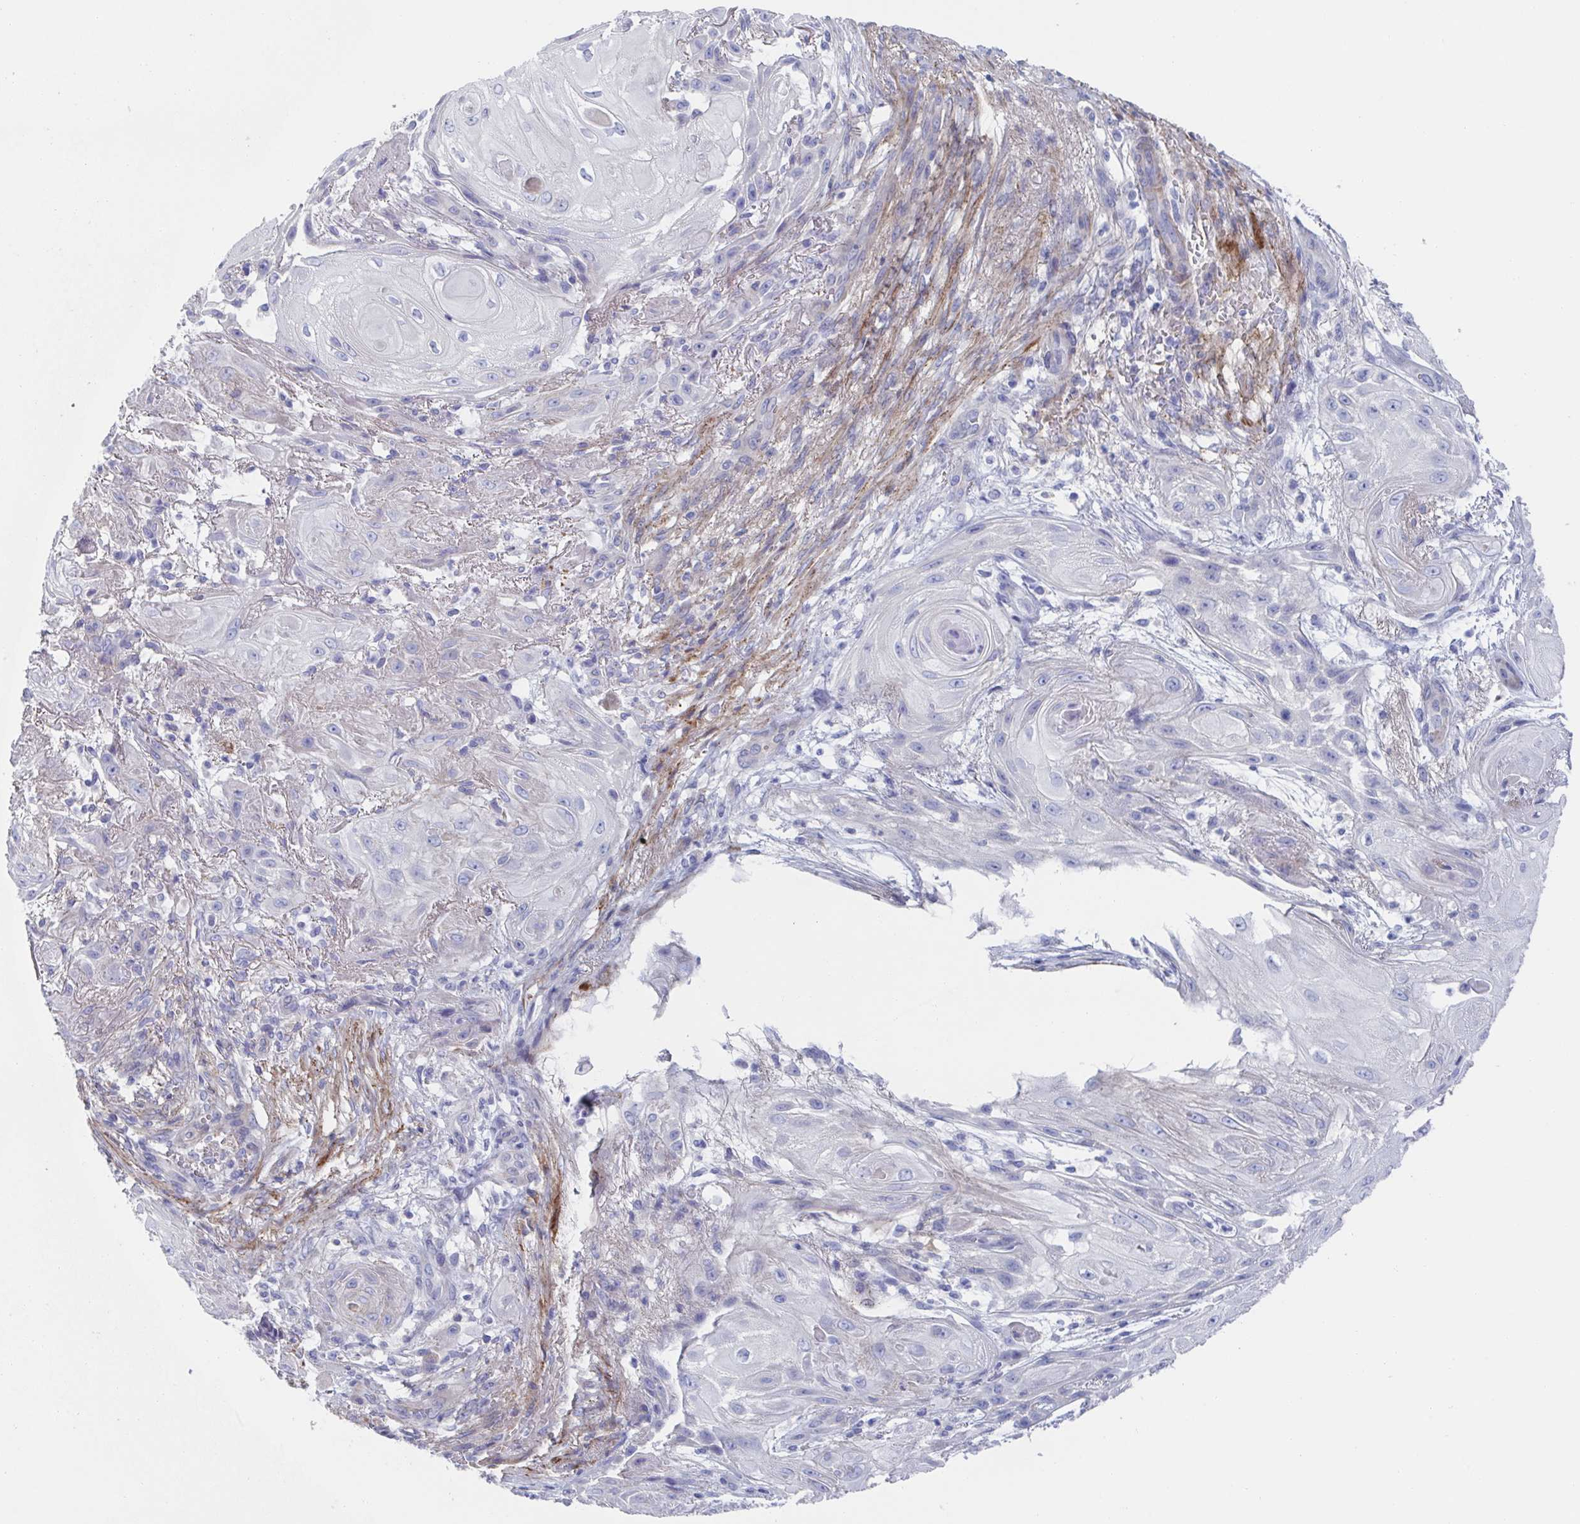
{"staining": {"intensity": "negative", "quantity": "none", "location": "none"}, "tissue": "skin cancer", "cell_type": "Tumor cells", "image_type": "cancer", "snomed": [{"axis": "morphology", "description": "Squamous cell carcinoma, NOS"}, {"axis": "topography", "description": "Skin"}], "caption": "Tumor cells are negative for brown protein staining in squamous cell carcinoma (skin).", "gene": "CDH2", "patient": {"sex": "male", "age": 62}}